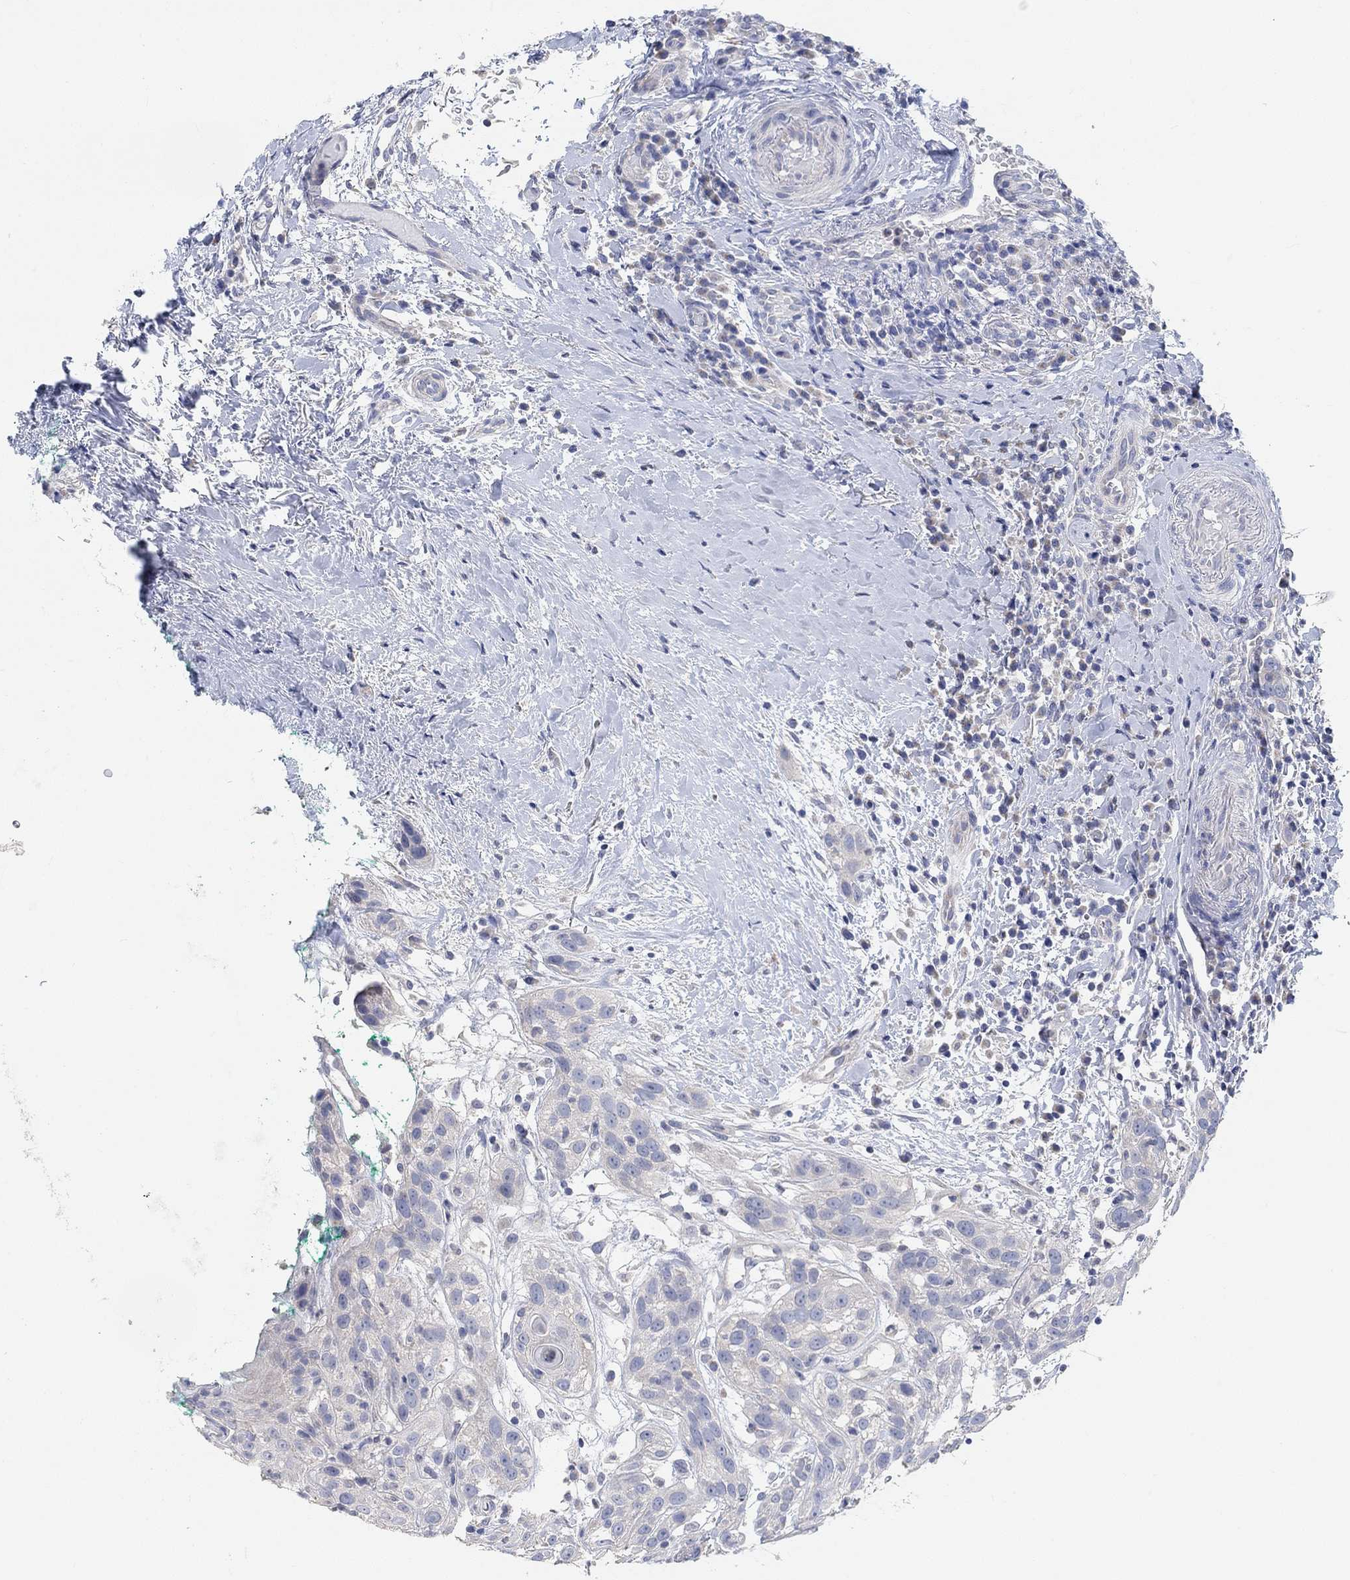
{"staining": {"intensity": "negative", "quantity": "none", "location": "none"}, "tissue": "head and neck cancer", "cell_type": "Tumor cells", "image_type": "cancer", "snomed": [{"axis": "morphology", "description": "Normal tissue, NOS"}, {"axis": "morphology", "description": "Squamous cell carcinoma, NOS"}, {"axis": "topography", "description": "Oral tissue"}, {"axis": "topography", "description": "Salivary gland"}, {"axis": "topography", "description": "Head-Neck"}], "caption": "This is an immunohistochemistry (IHC) histopathology image of human squamous cell carcinoma (head and neck). There is no staining in tumor cells.", "gene": "NLRP14", "patient": {"sex": "female", "age": 62}}